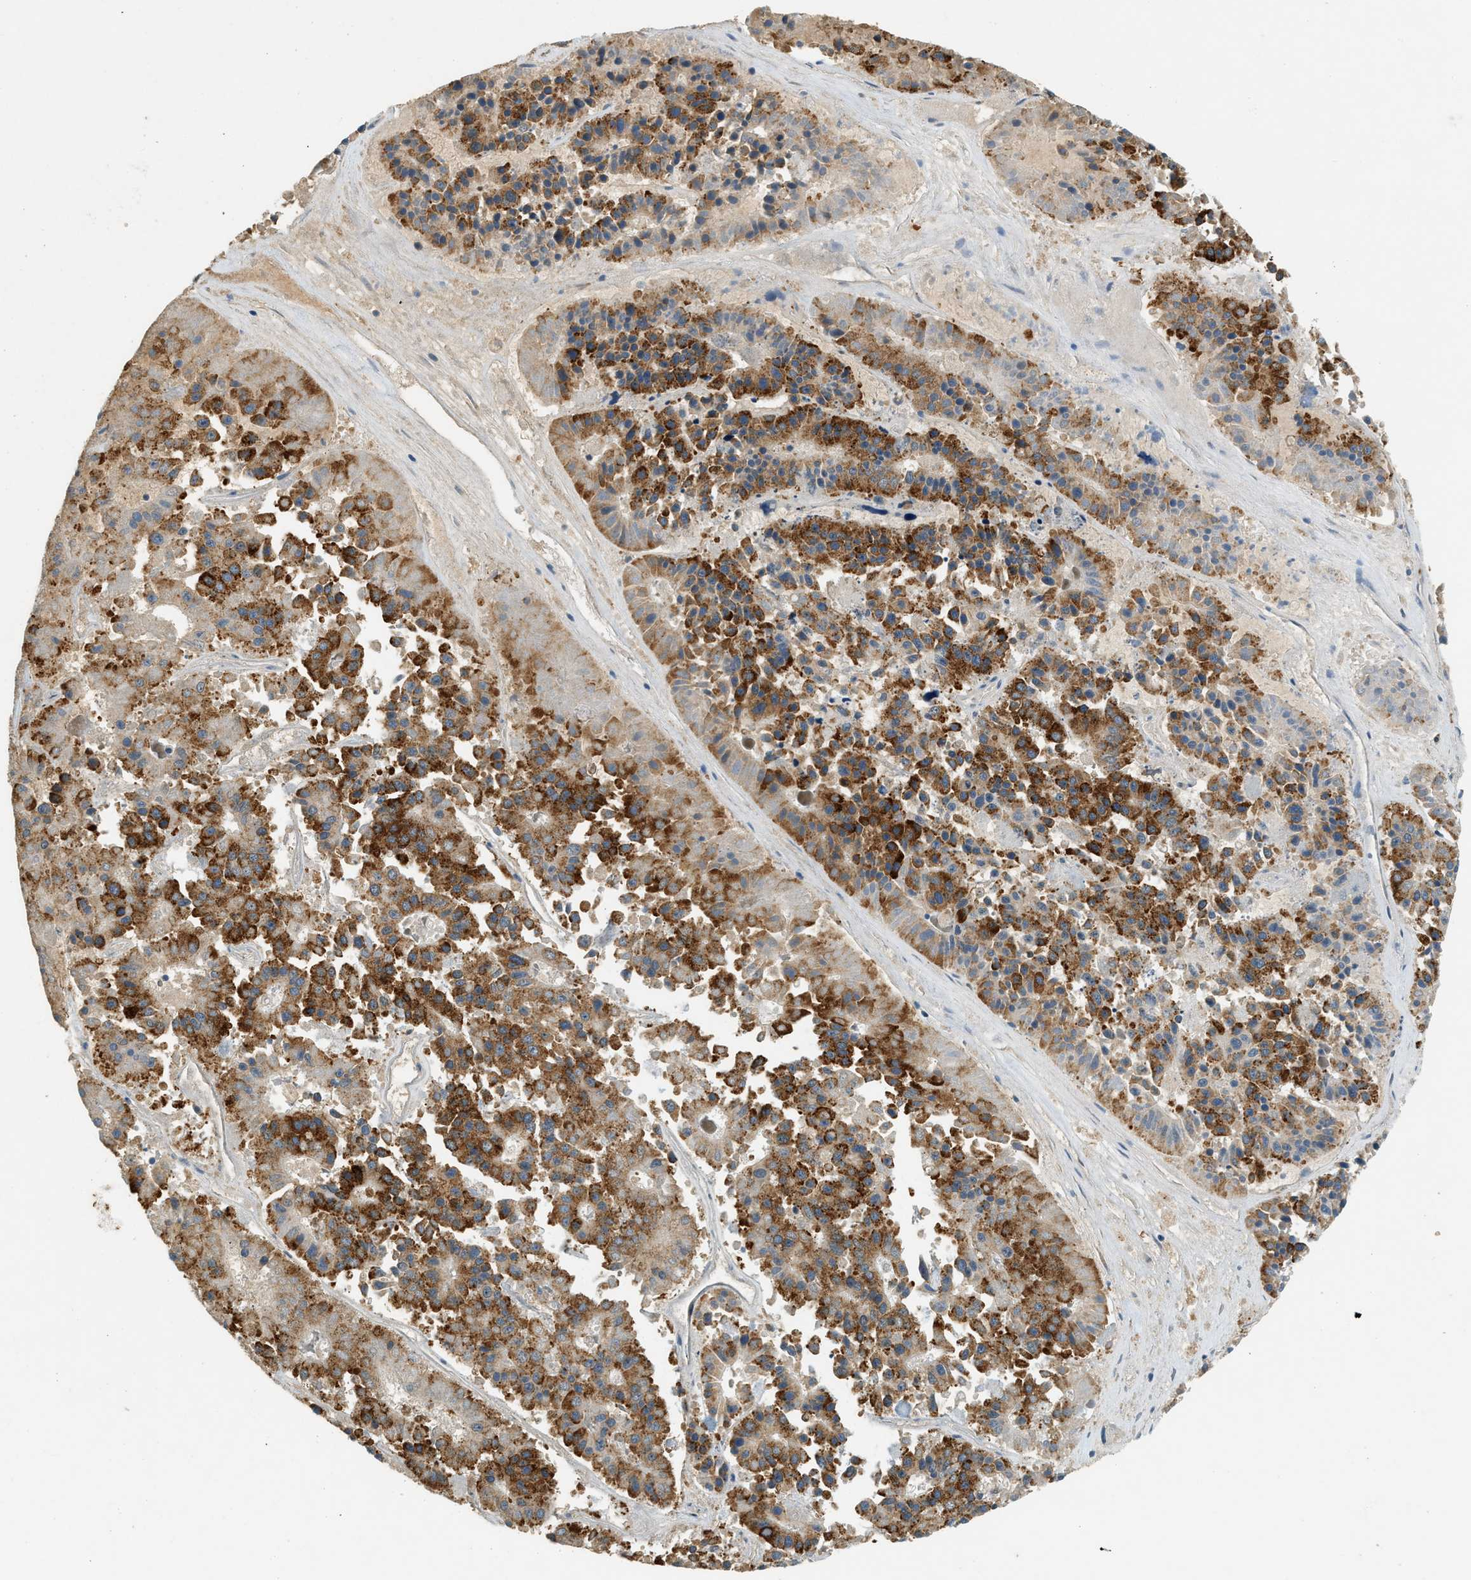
{"staining": {"intensity": "strong", "quantity": ">75%", "location": "cytoplasmic/membranous"}, "tissue": "pancreatic cancer", "cell_type": "Tumor cells", "image_type": "cancer", "snomed": [{"axis": "morphology", "description": "Adenocarcinoma, NOS"}, {"axis": "topography", "description": "Pancreas"}], "caption": "Pancreatic adenocarcinoma was stained to show a protein in brown. There is high levels of strong cytoplasmic/membranous positivity in about >75% of tumor cells. (Stains: DAB in brown, nuclei in blue, Microscopy: brightfield microscopy at high magnification).", "gene": "CTSB", "patient": {"sex": "male", "age": 50}}